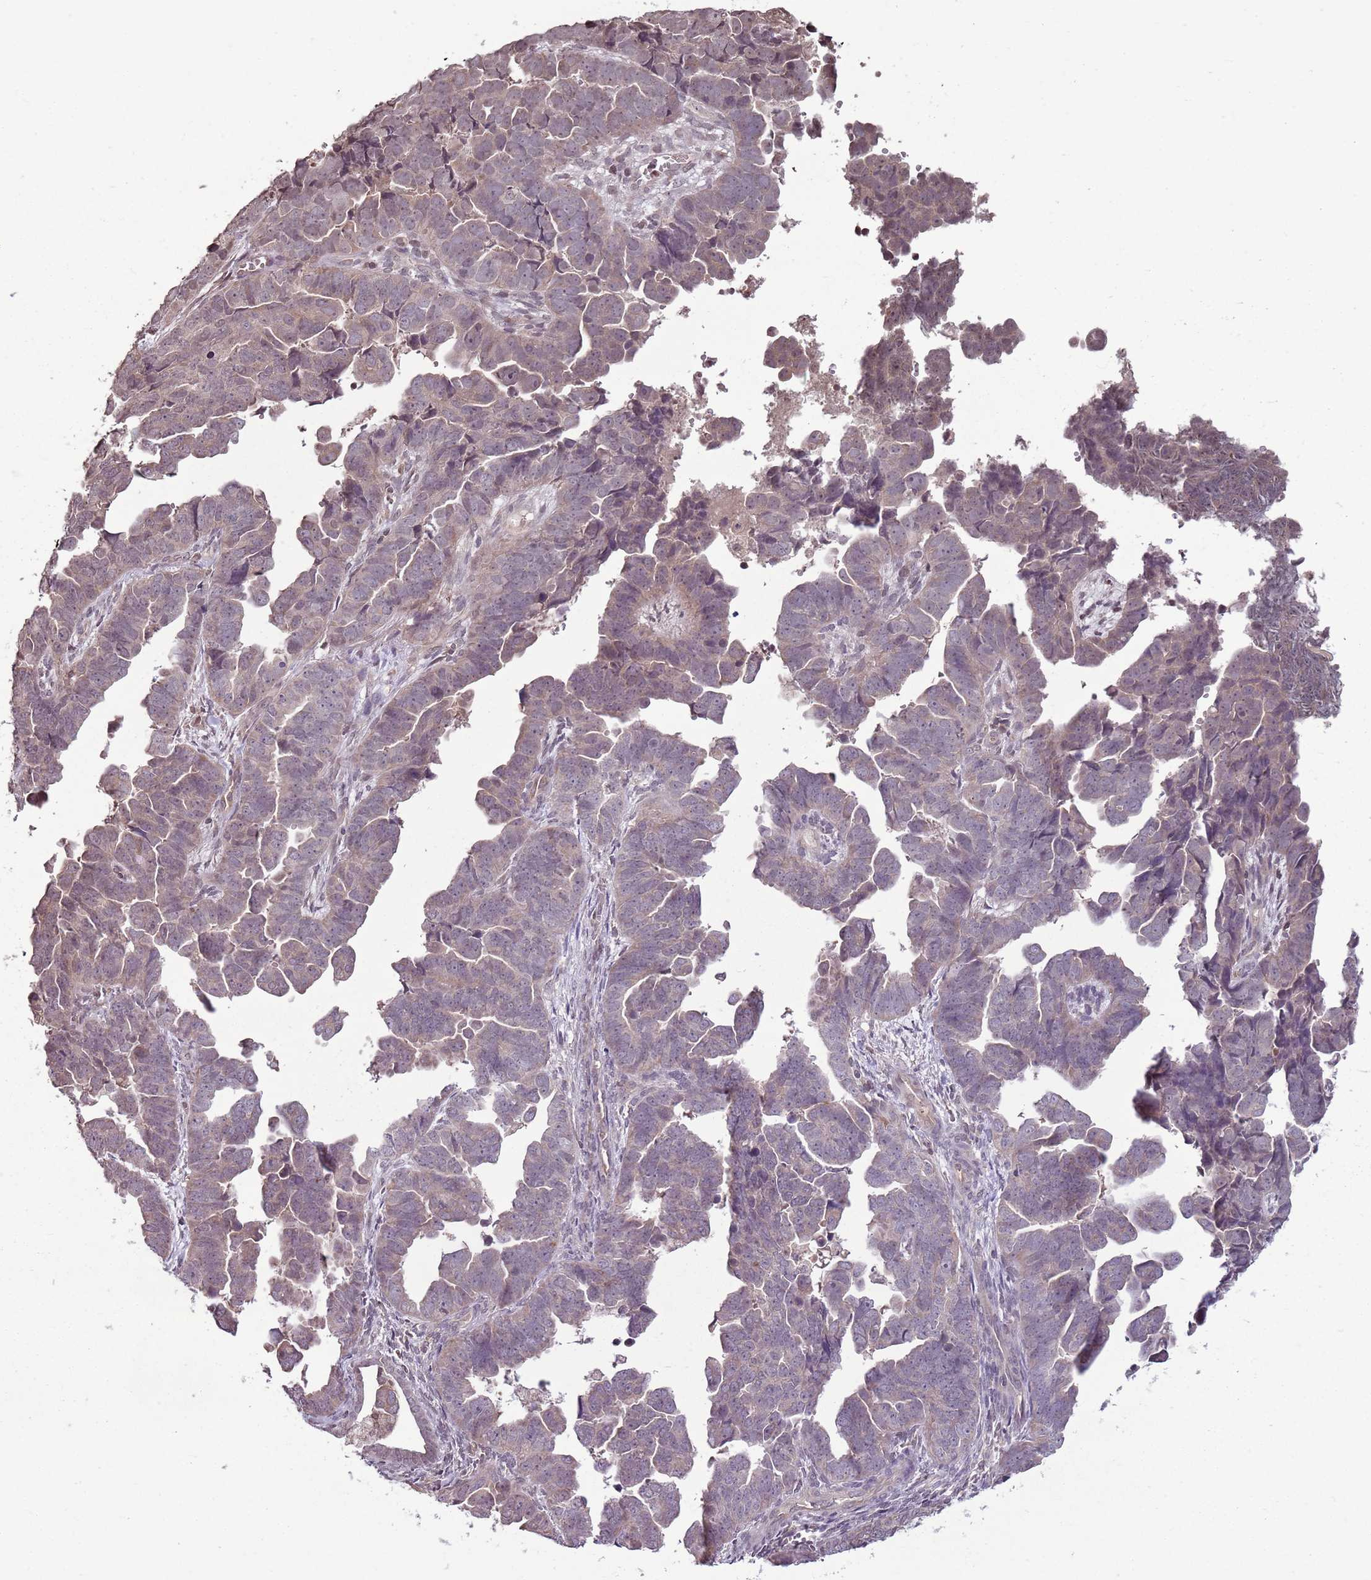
{"staining": {"intensity": "weak", "quantity": "25%-75%", "location": "cytoplasmic/membranous,nuclear"}, "tissue": "endometrial cancer", "cell_type": "Tumor cells", "image_type": "cancer", "snomed": [{"axis": "morphology", "description": "Adenocarcinoma, NOS"}, {"axis": "topography", "description": "Endometrium"}], "caption": "The histopathology image reveals staining of endometrial cancer, revealing weak cytoplasmic/membranous and nuclear protein staining (brown color) within tumor cells.", "gene": "CAPN9", "patient": {"sex": "female", "age": 75}}